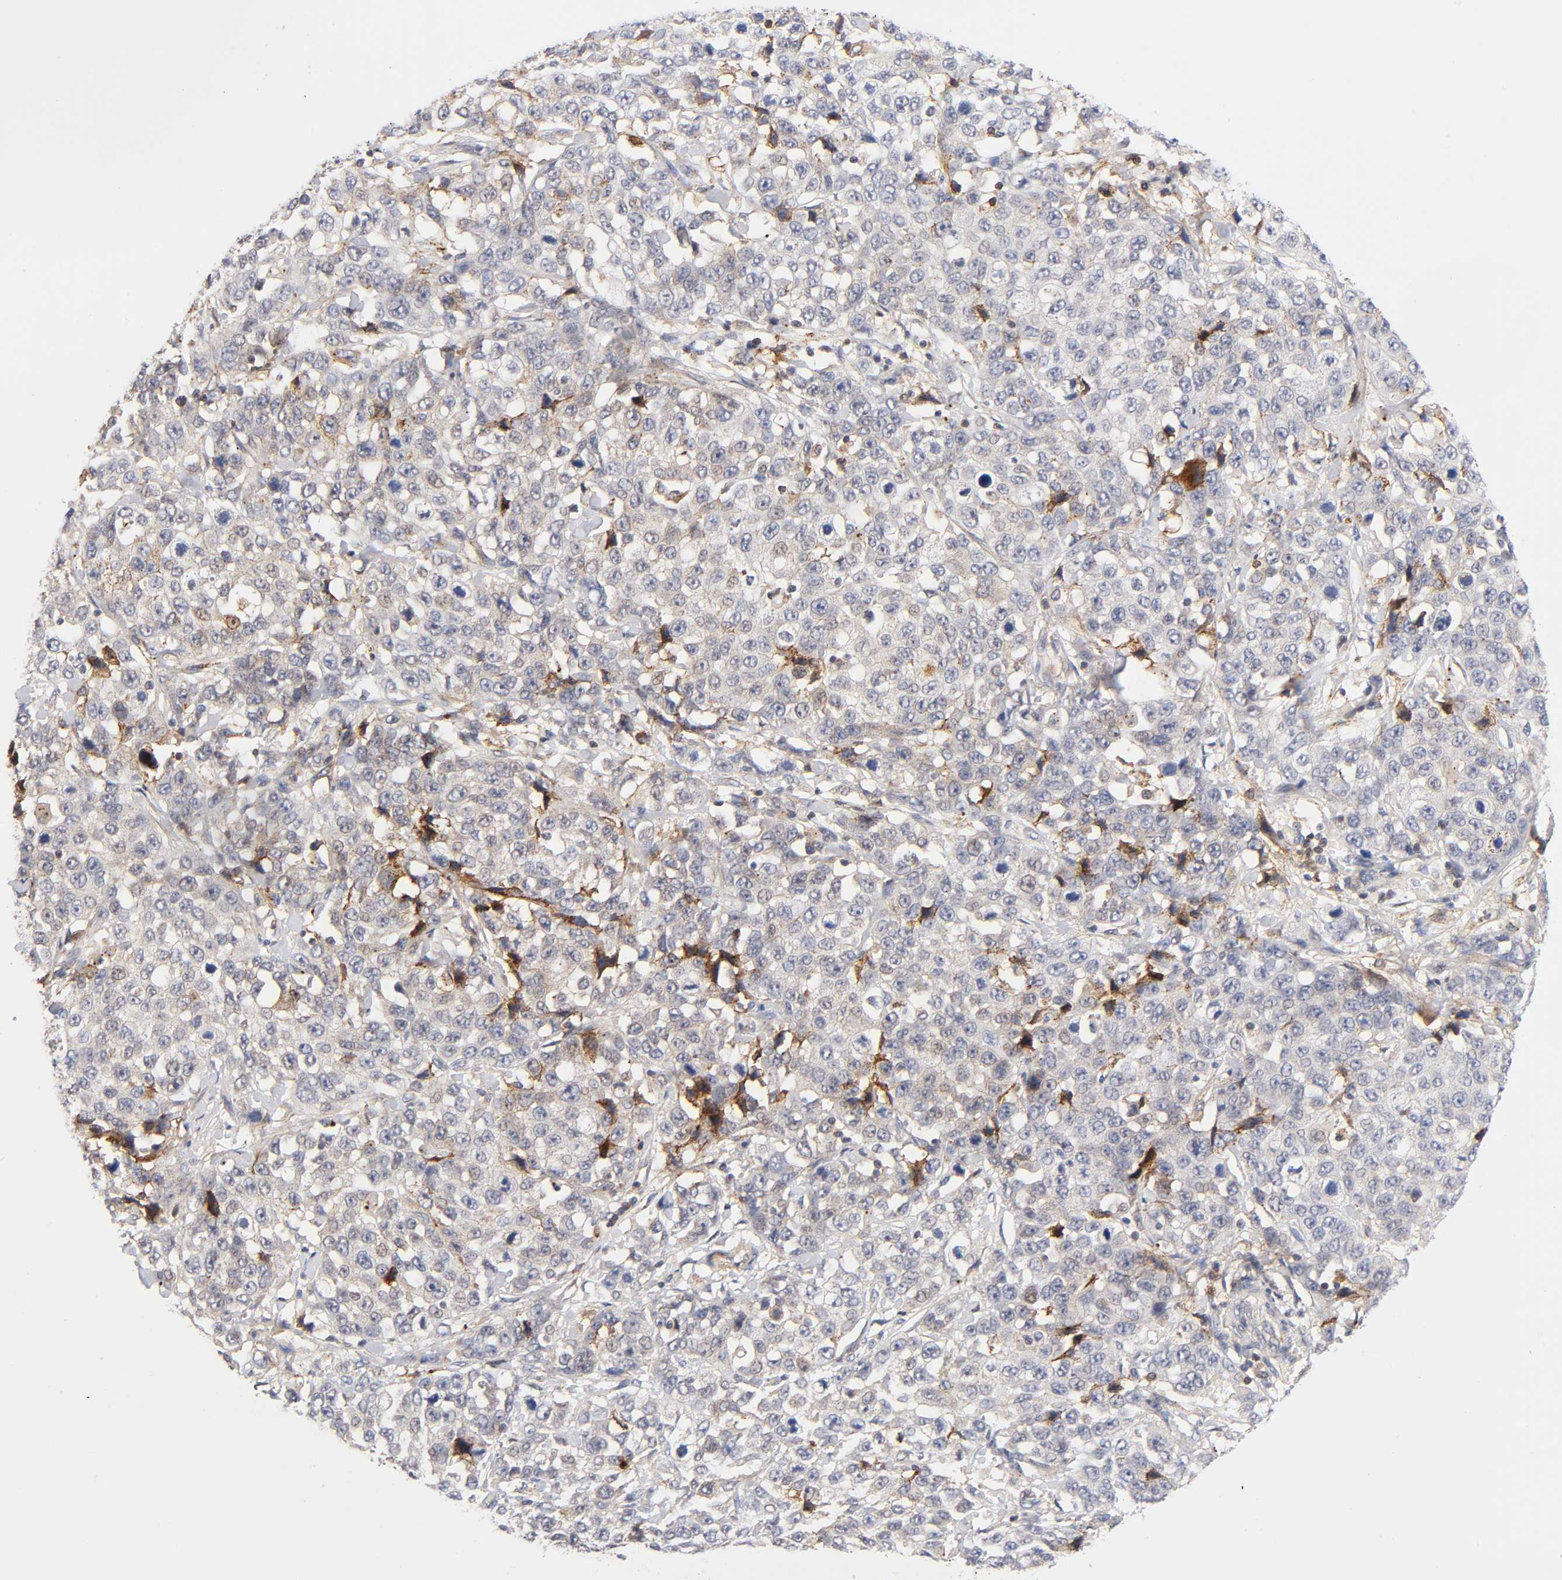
{"staining": {"intensity": "weak", "quantity": "25%-75%", "location": "cytoplasmic/membranous"}, "tissue": "stomach cancer", "cell_type": "Tumor cells", "image_type": "cancer", "snomed": [{"axis": "morphology", "description": "Normal tissue, NOS"}, {"axis": "morphology", "description": "Adenocarcinoma, NOS"}, {"axis": "topography", "description": "Stomach"}], "caption": "This is a micrograph of immunohistochemistry staining of stomach cancer, which shows weak expression in the cytoplasmic/membranous of tumor cells.", "gene": "ANXA7", "patient": {"sex": "male", "age": 48}}